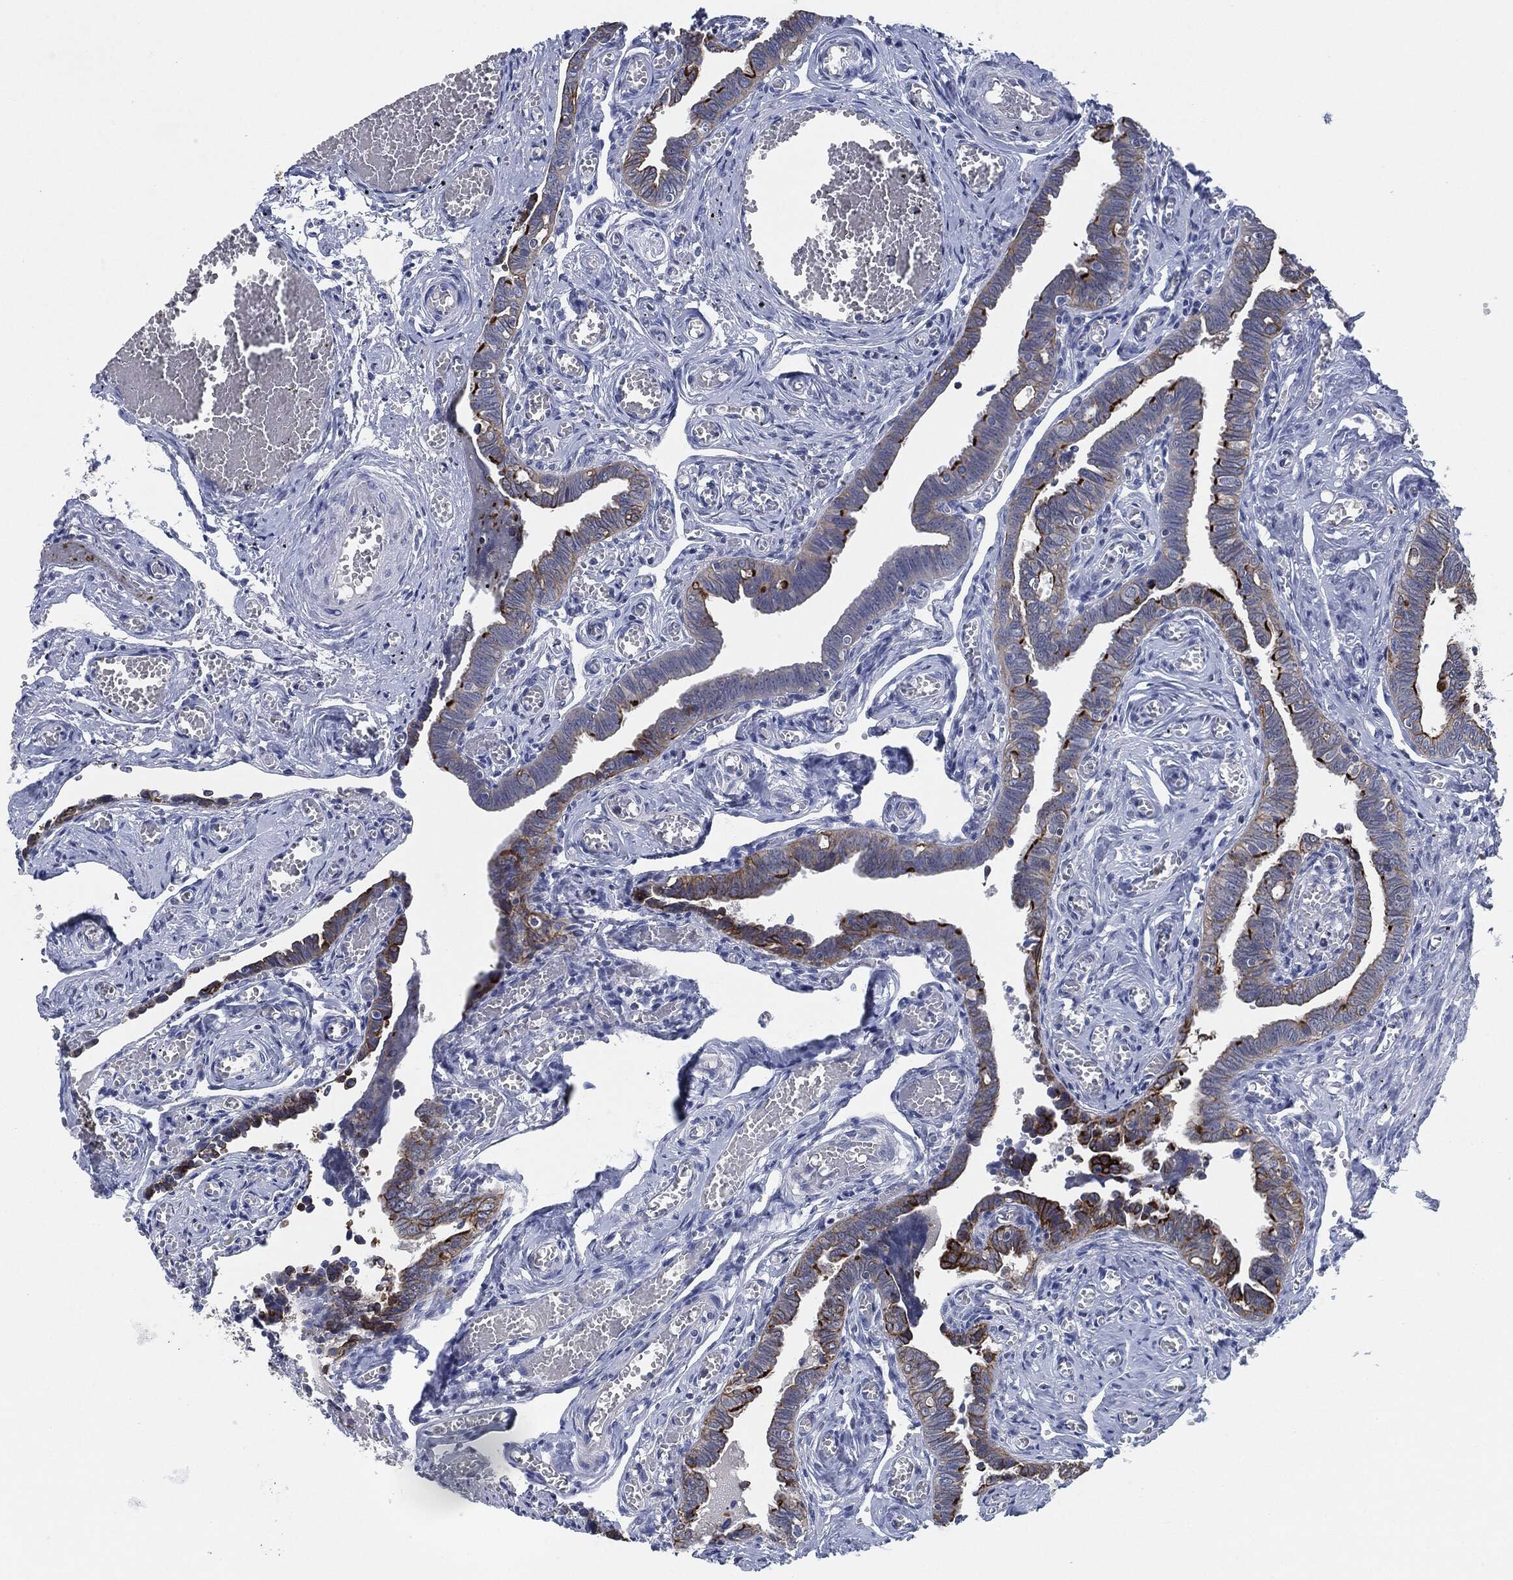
{"staining": {"intensity": "strong", "quantity": ">75%", "location": "cytoplasmic/membranous"}, "tissue": "fallopian tube", "cell_type": "Glandular cells", "image_type": "normal", "snomed": [{"axis": "morphology", "description": "Normal tissue, NOS"}, {"axis": "topography", "description": "Vascular tissue"}, {"axis": "topography", "description": "Fallopian tube"}], "caption": "The histopathology image shows immunohistochemical staining of benign fallopian tube. There is strong cytoplasmic/membranous staining is identified in about >75% of glandular cells.", "gene": "SHROOM2", "patient": {"sex": "female", "age": 67}}